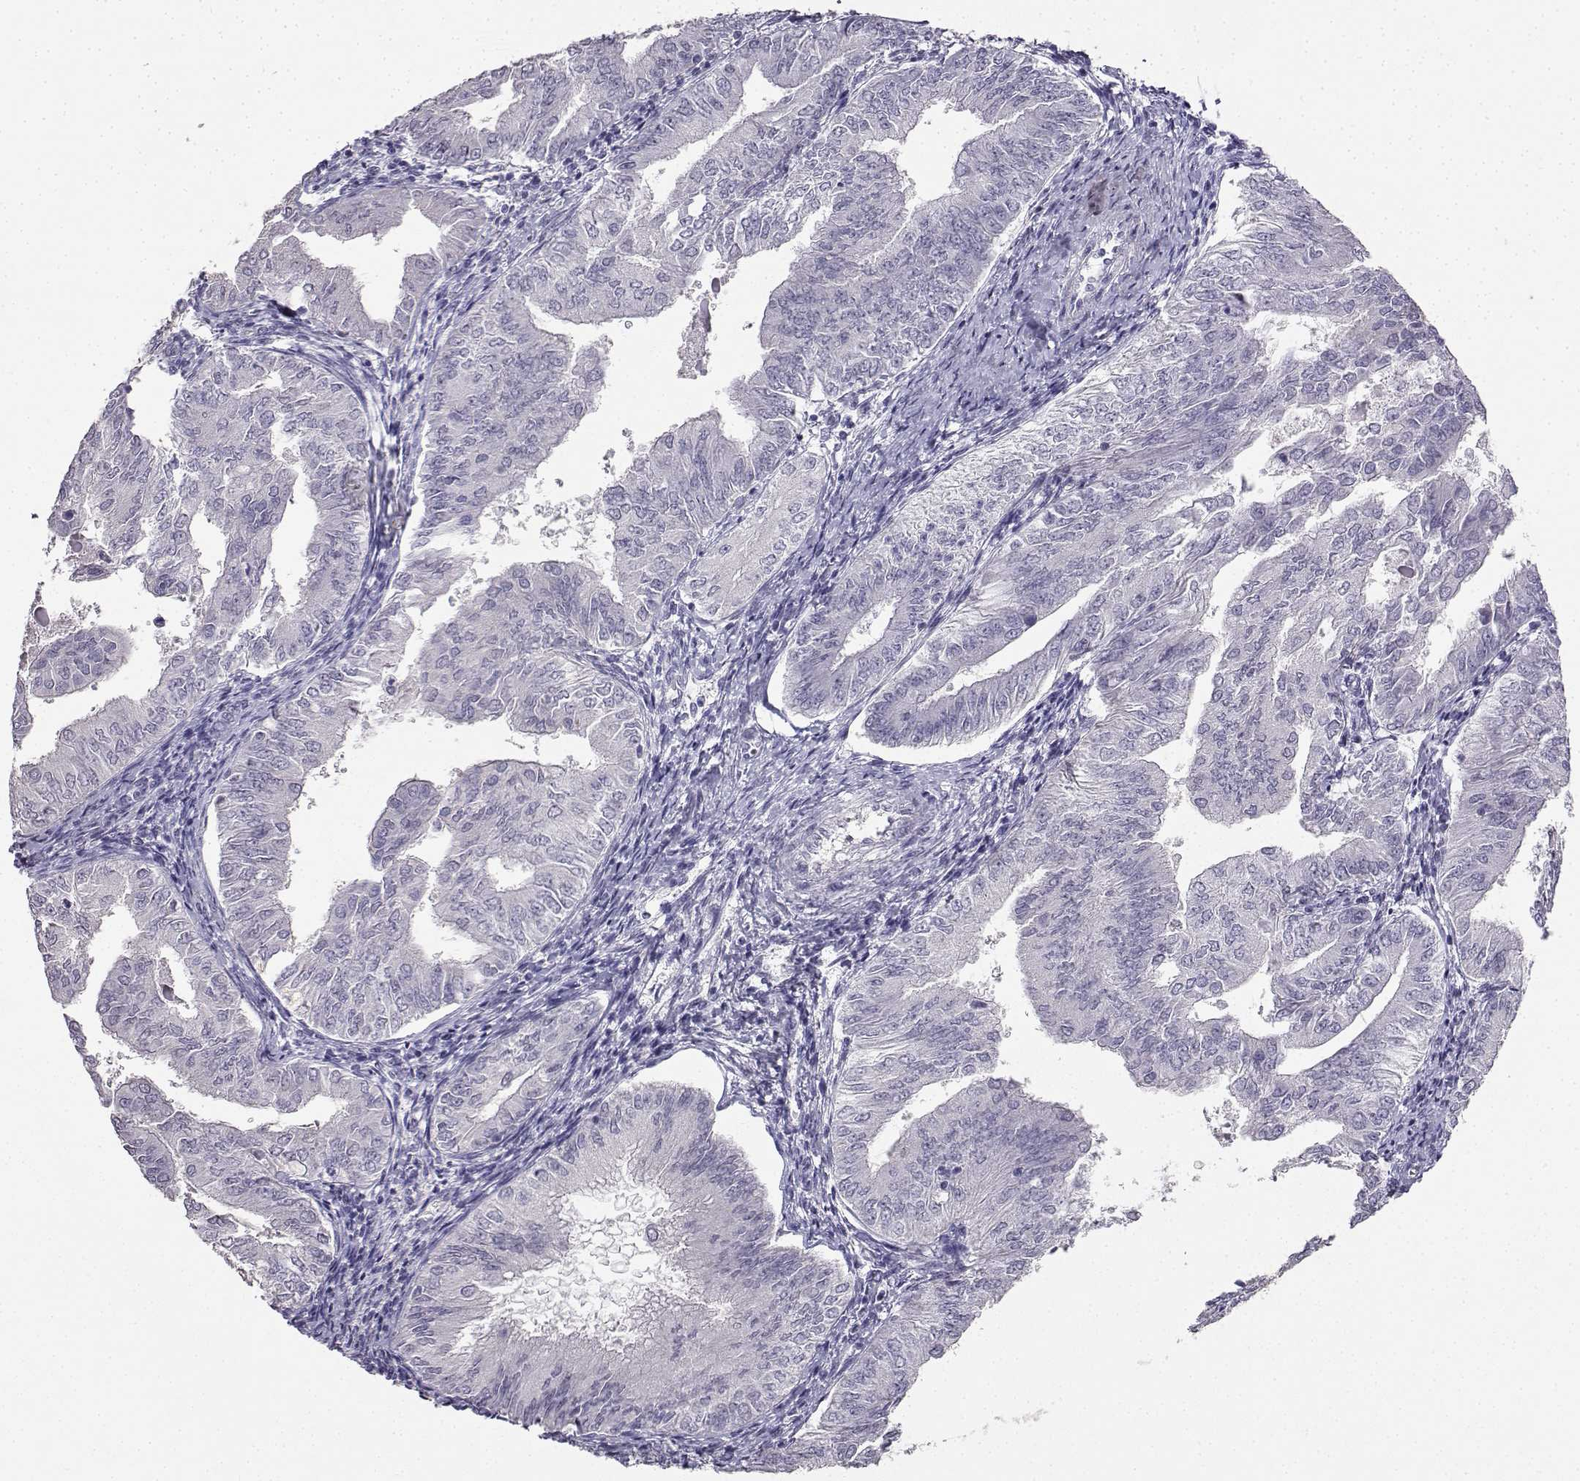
{"staining": {"intensity": "negative", "quantity": "none", "location": "none"}, "tissue": "endometrial cancer", "cell_type": "Tumor cells", "image_type": "cancer", "snomed": [{"axis": "morphology", "description": "Adenocarcinoma, NOS"}, {"axis": "topography", "description": "Endometrium"}], "caption": "Immunohistochemistry (IHC) of human adenocarcinoma (endometrial) demonstrates no positivity in tumor cells.", "gene": "CARTPT", "patient": {"sex": "female", "age": 53}}